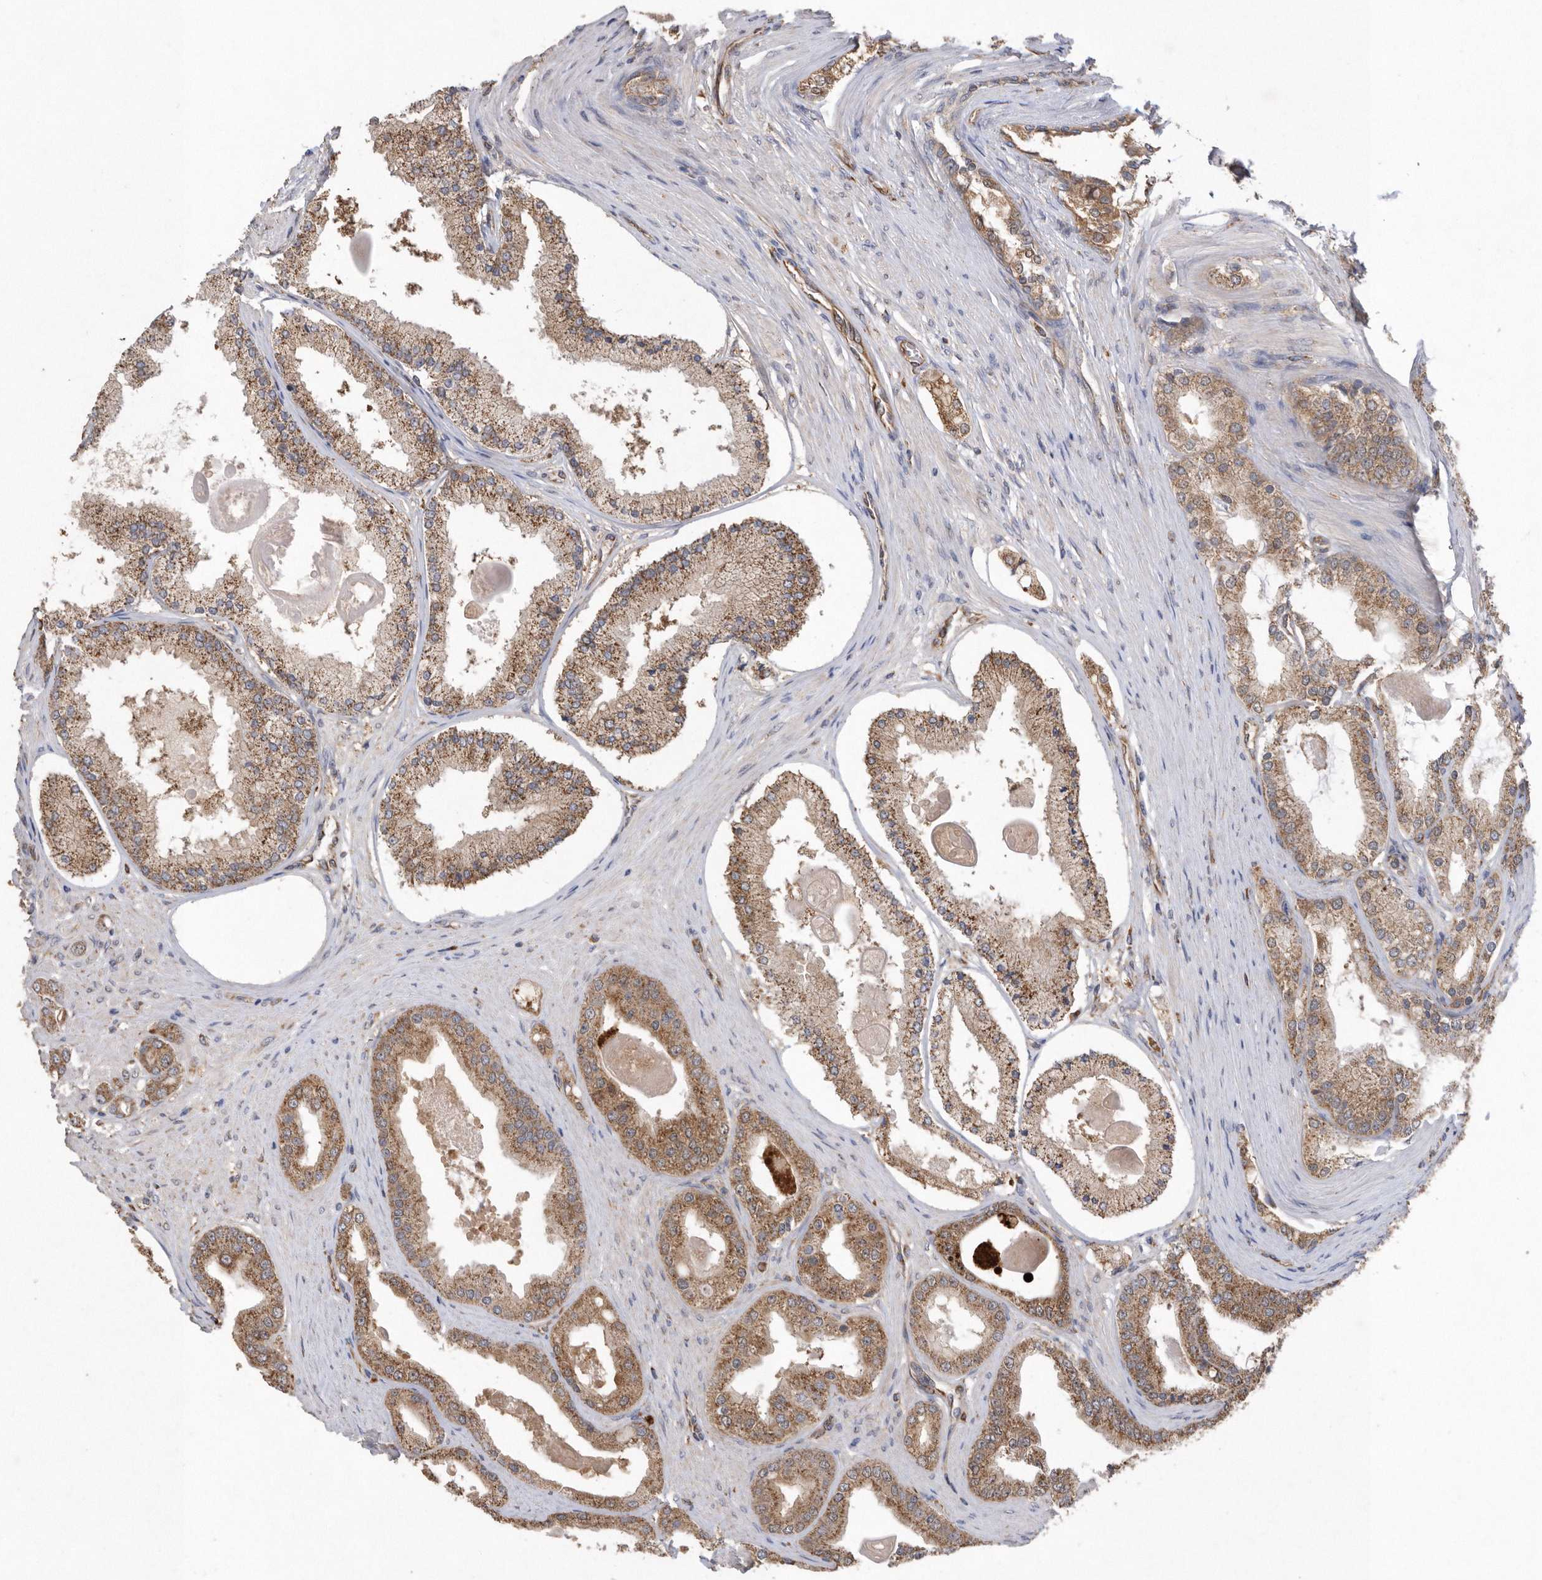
{"staining": {"intensity": "moderate", "quantity": ">75%", "location": "cytoplasmic/membranous"}, "tissue": "prostate cancer", "cell_type": "Tumor cells", "image_type": "cancer", "snomed": [{"axis": "morphology", "description": "Adenocarcinoma, High grade"}, {"axis": "topography", "description": "Prostate"}], "caption": "Prostate cancer stained for a protein (brown) demonstrates moderate cytoplasmic/membranous positive positivity in about >75% of tumor cells.", "gene": "PON2", "patient": {"sex": "male", "age": 60}}